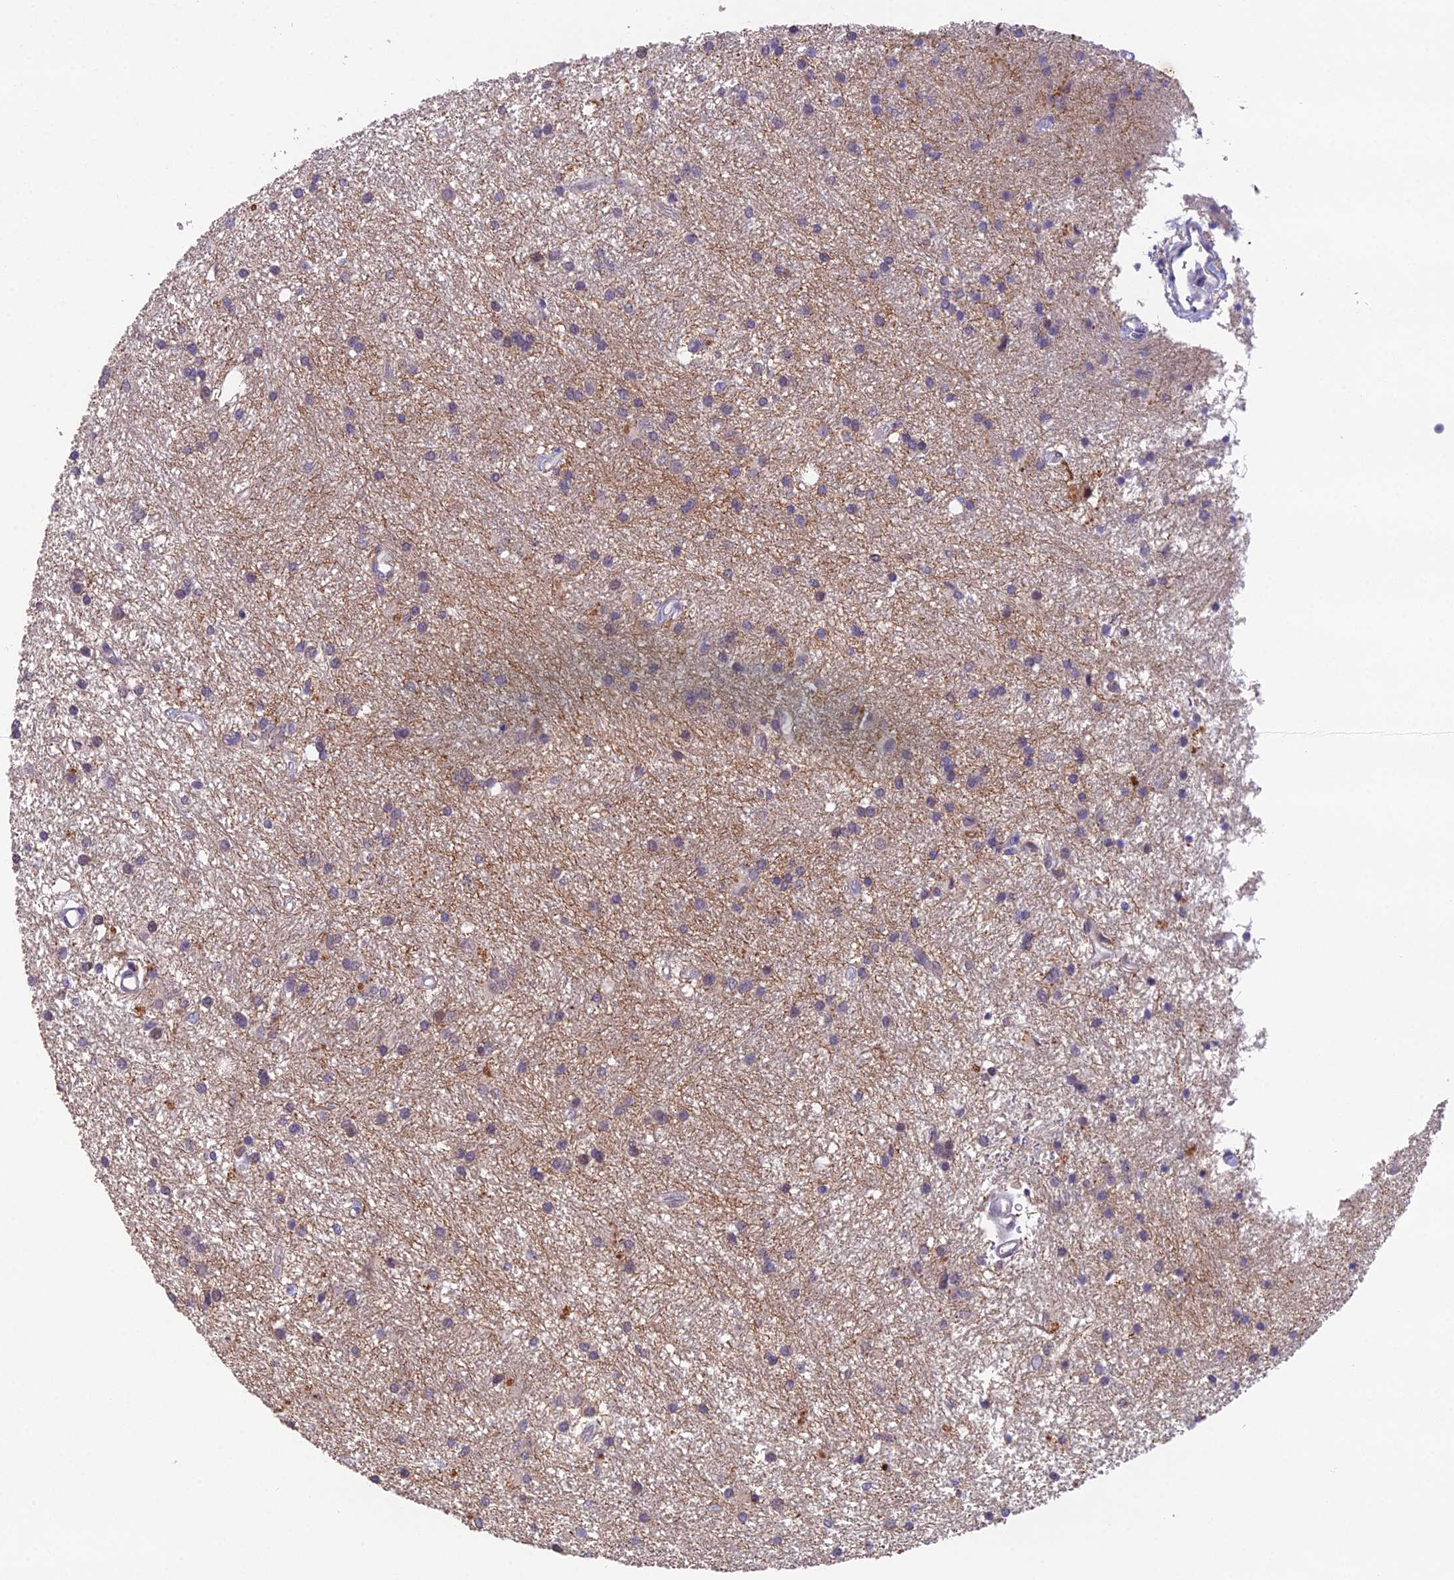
{"staining": {"intensity": "negative", "quantity": "none", "location": "none"}, "tissue": "glioma", "cell_type": "Tumor cells", "image_type": "cancer", "snomed": [{"axis": "morphology", "description": "Glioma, malignant, High grade"}, {"axis": "topography", "description": "Brain"}], "caption": "Photomicrograph shows no significant protein staining in tumor cells of glioma. (Brightfield microscopy of DAB immunohistochemistry (IHC) at high magnification).", "gene": "PUS10", "patient": {"sex": "male", "age": 77}}